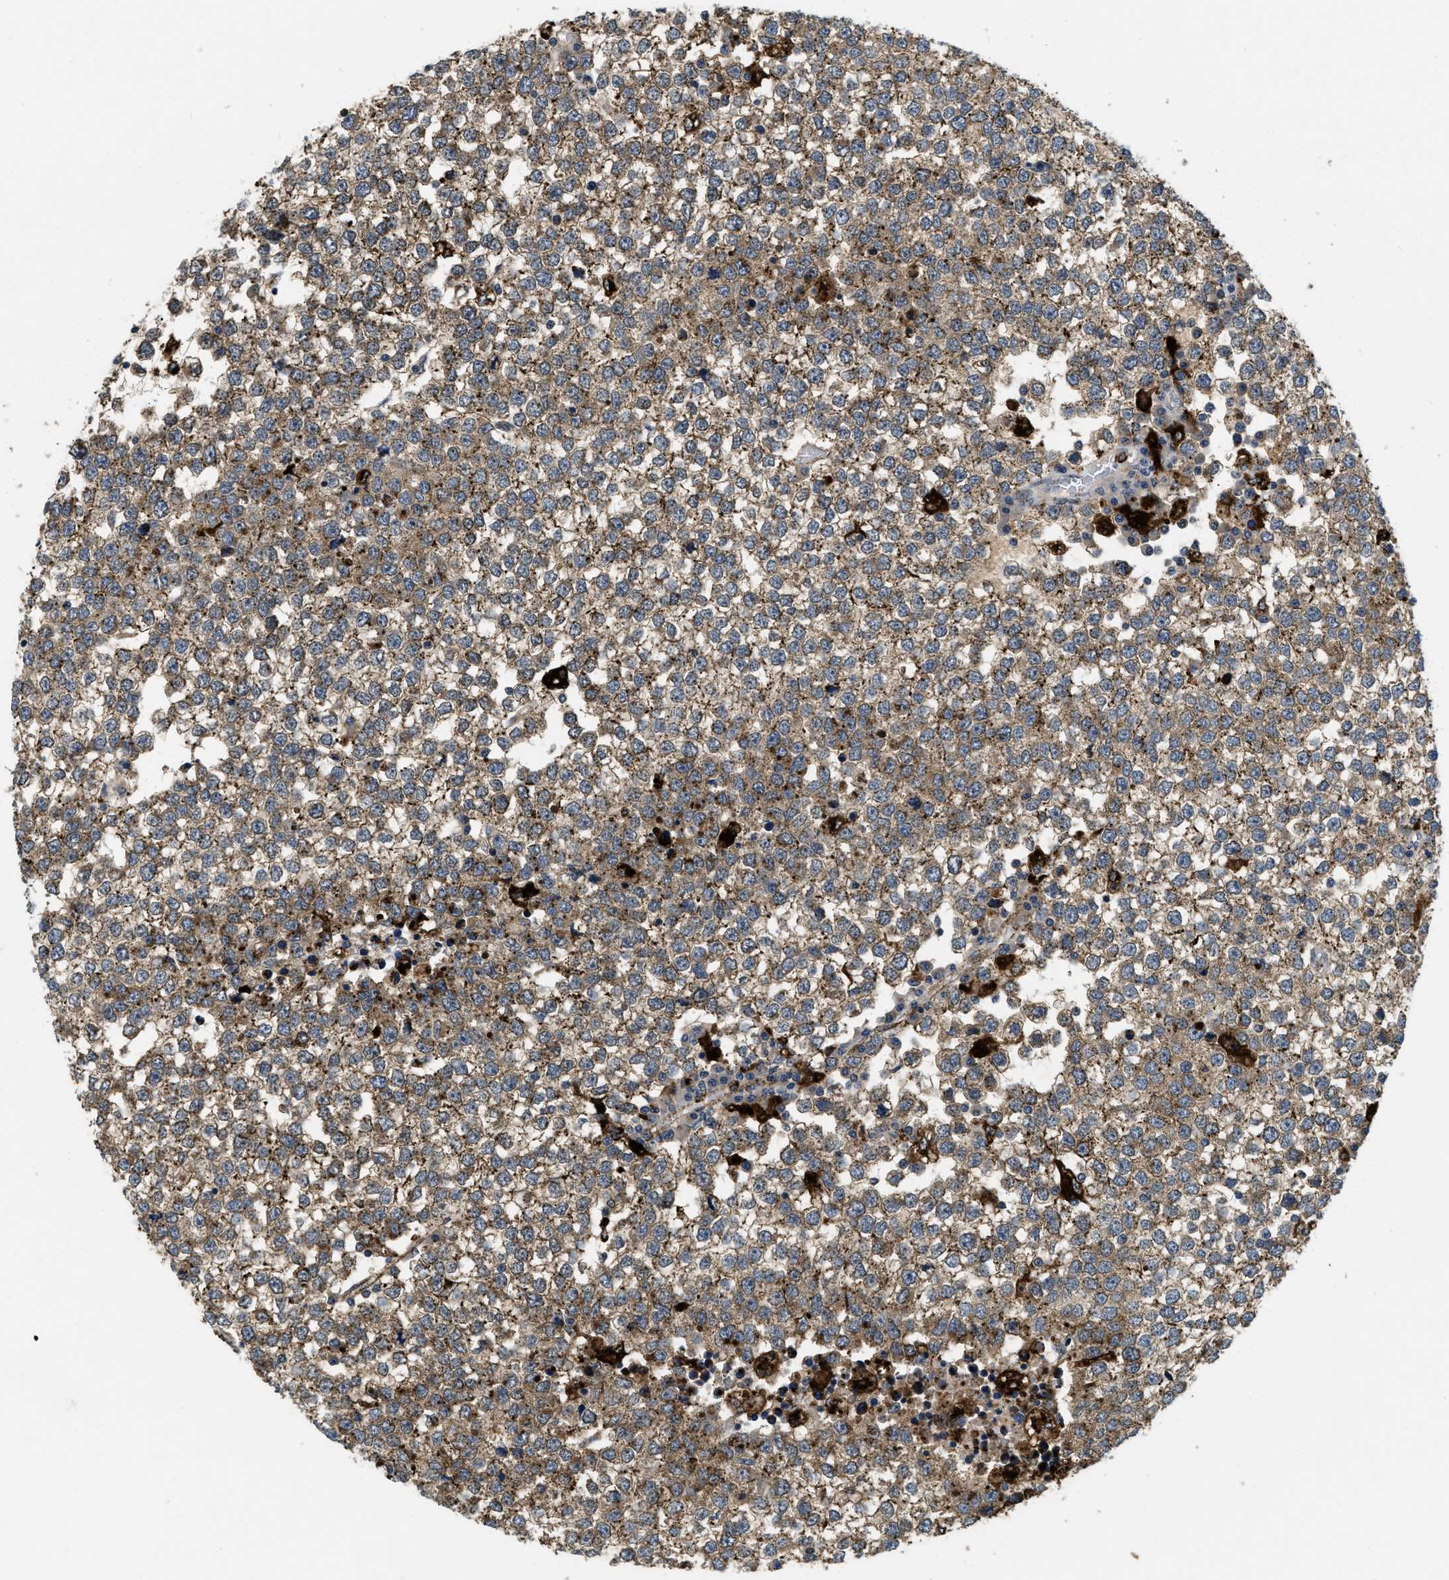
{"staining": {"intensity": "moderate", "quantity": ">75%", "location": "cytoplasmic/membranous"}, "tissue": "testis cancer", "cell_type": "Tumor cells", "image_type": "cancer", "snomed": [{"axis": "morphology", "description": "Seminoma, NOS"}, {"axis": "topography", "description": "Testis"}], "caption": "Moderate cytoplasmic/membranous expression is present in approximately >75% of tumor cells in testis cancer.", "gene": "BMPR2", "patient": {"sex": "male", "age": 65}}